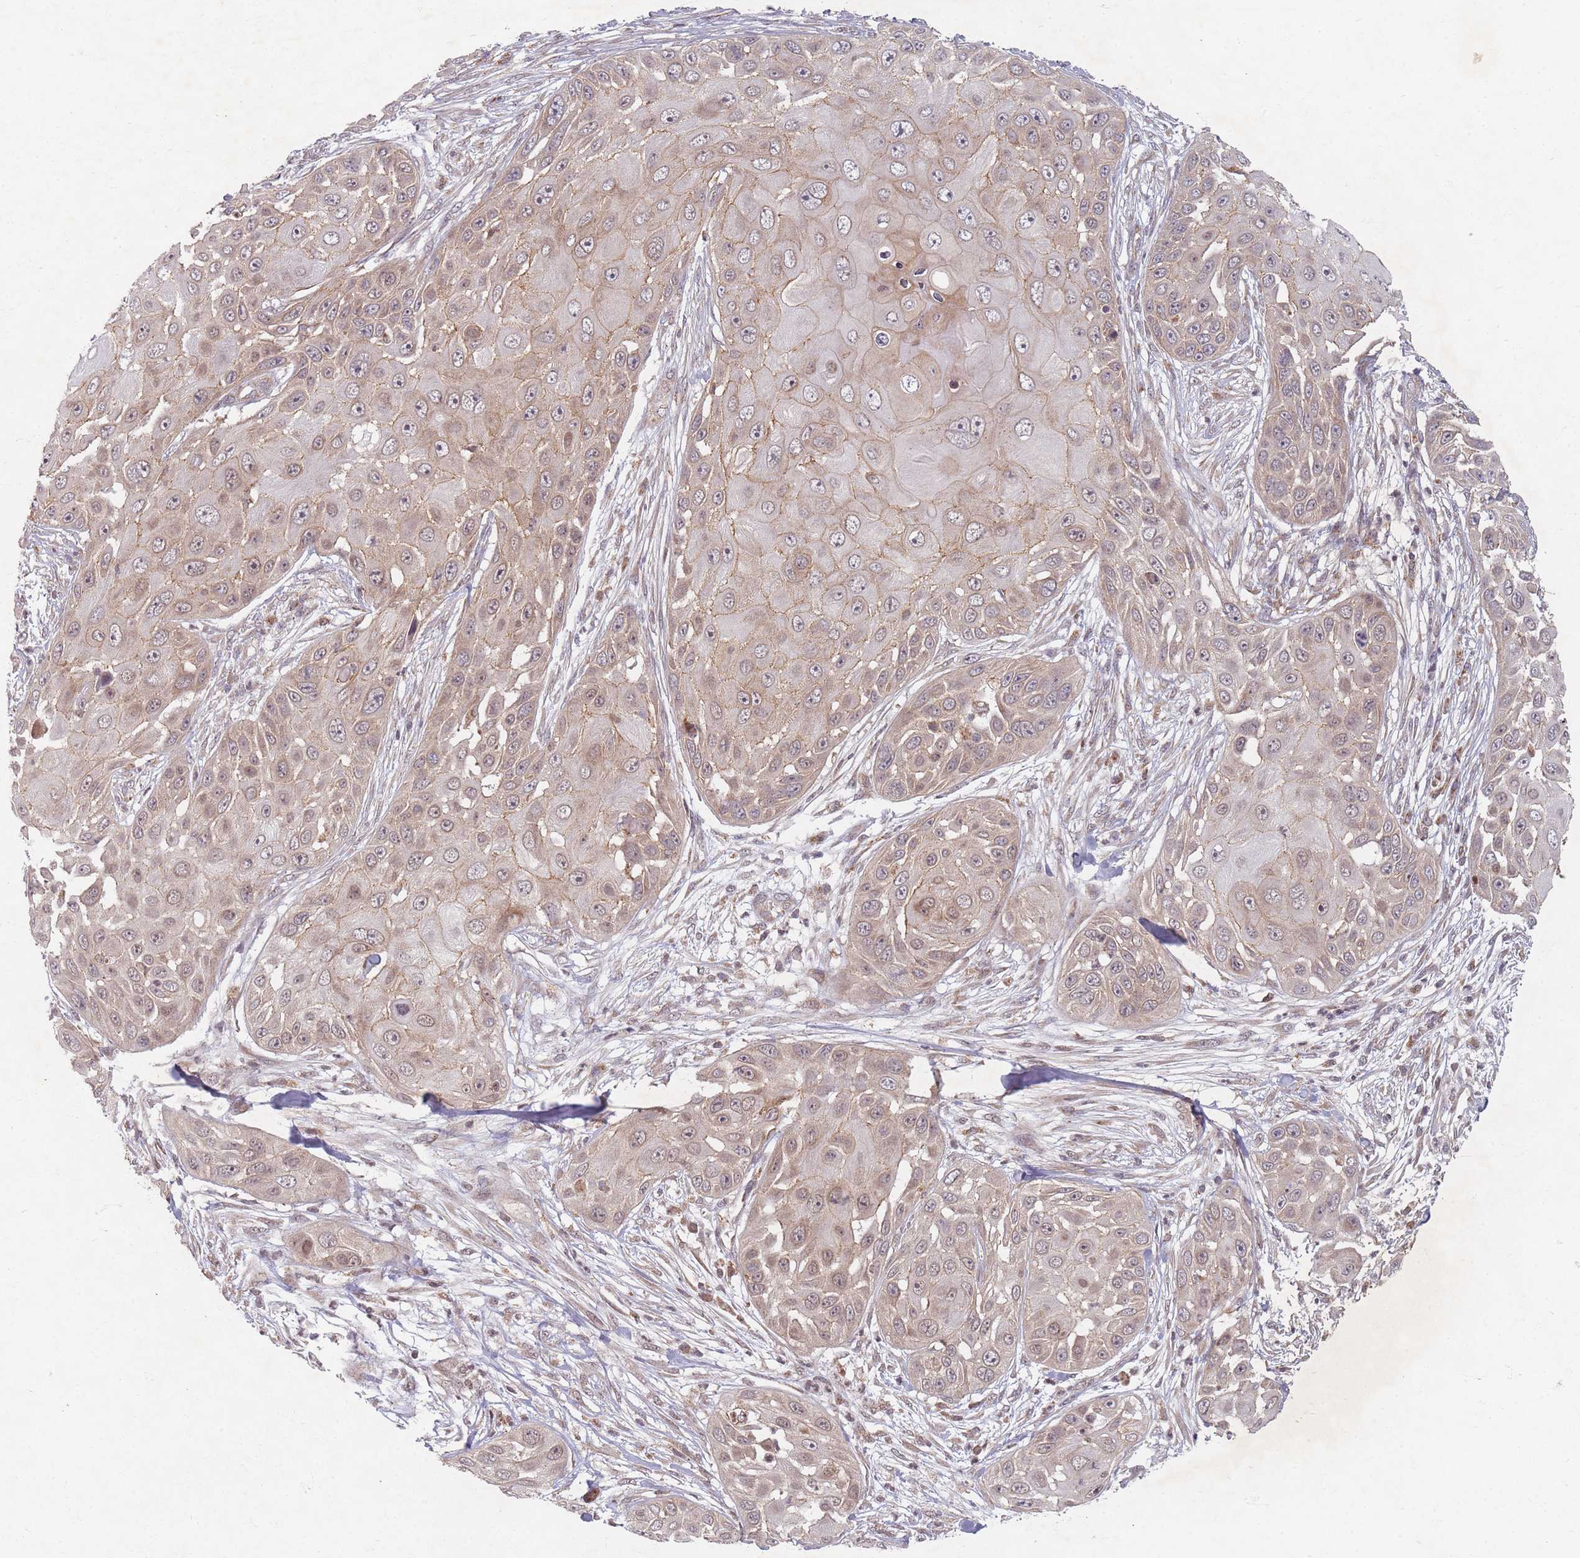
{"staining": {"intensity": "weak", "quantity": "25%-75%", "location": "cytoplasmic/membranous"}, "tissue": "skin cancer", "cell_type": "Tumor cells", "image_type": "cancer", "snomed": [{"axis": "morphology", "description": "Squamous cell carcinoma, NOS"}, {"axis": "topography", "description": "Skin"}], "caption": "Tumor cells exhibit weak cytoplasmic/membranous expression in approximately 25%-75% of cells in skin cancer. (brown staining indicates protein expression, while blue staining denotes nuclei).", "gene": "RADX", "patient": {"sex": "female", "age": 44}}